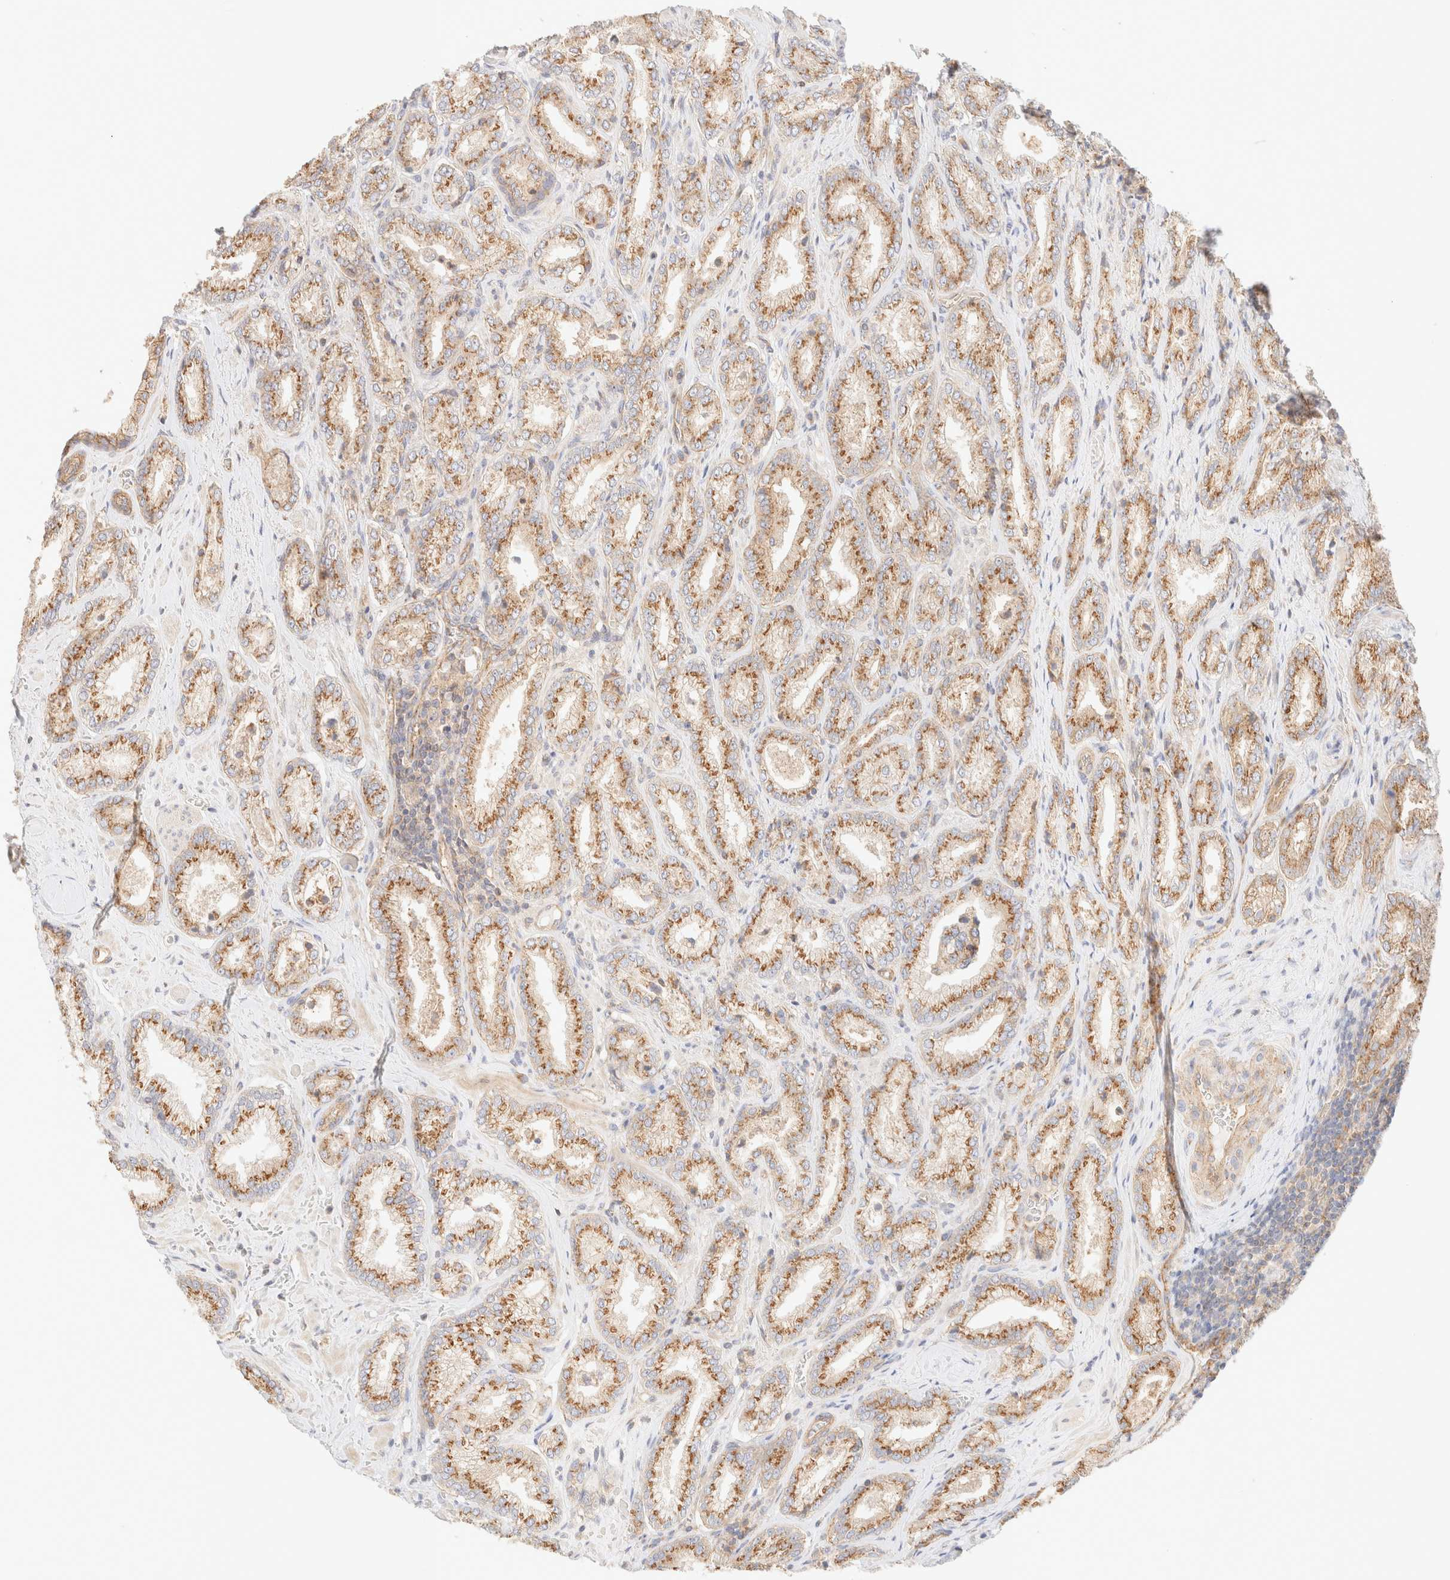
{"staining": {"intensity": "moderate", "quantity": ">75%", "location": "cytoplasmic/membranous"}, "tissue": "prostate cancer", "cell_type": "Tumor cells", "image_type": "cancer", "snomed": [{"axis": "morphology", "description": "Adenocarcinoma, Low grade"}, {"axis": "topography", "description": "Prostate"}], "caption": "Protein expression analysis of human prostate low-grade adenocarcinoma reveals moderate cytoplasmic/membranous positivity in about >75% of tumor cells. The staining was performed using DAB, with brown indicating positive protein expression. Nuclei are stained blue with hematoxylin.", "gene": "MYO10", "patient": {"sex": "male", "age": 62}}